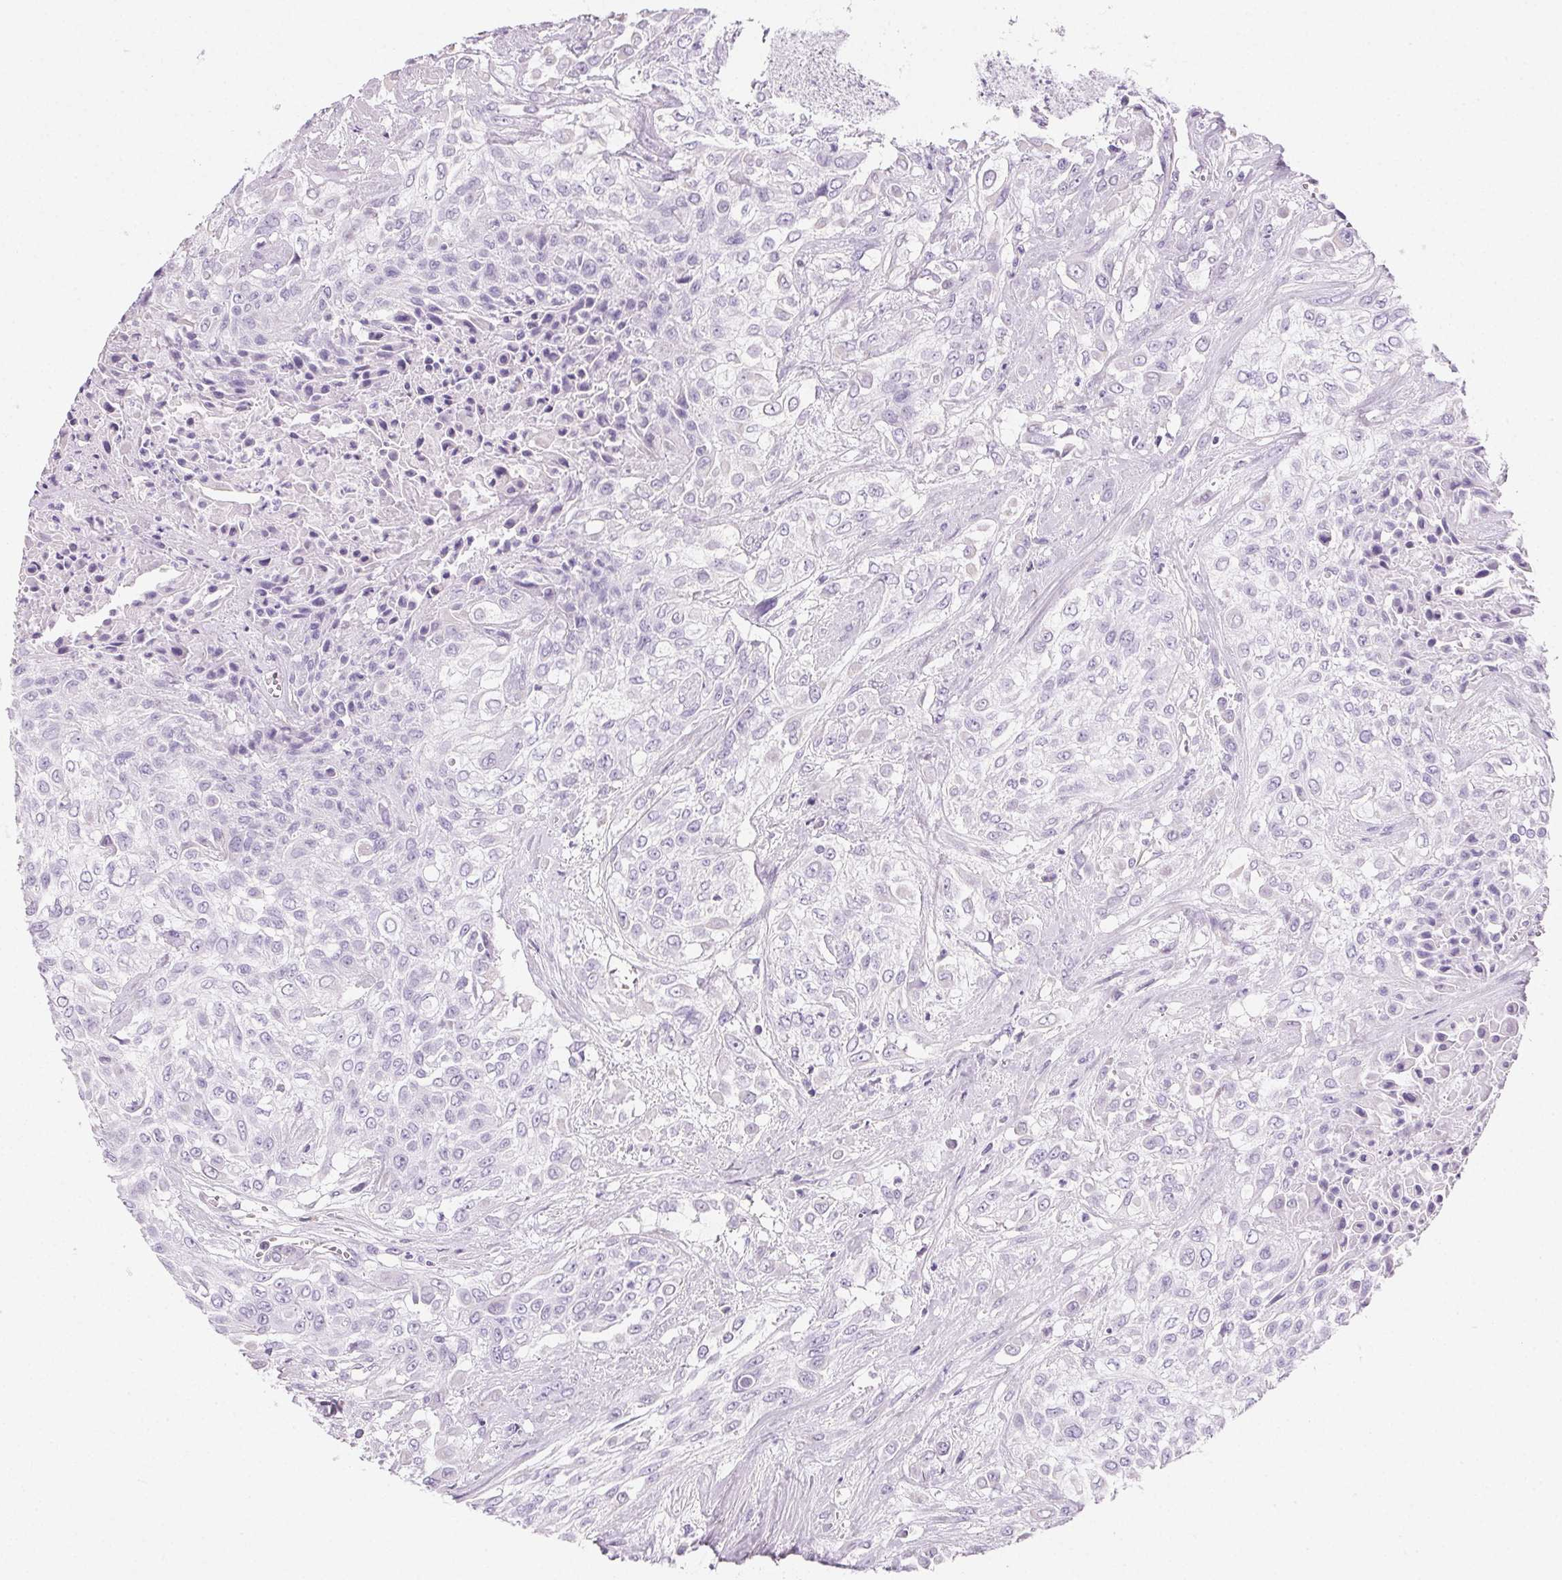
{"staining": {"intensity": "negative", "quantity": "none", "location": "none"}, "tissue": "urothelial cancer", "cell_type": "Tumor cells", "image_type": "cancer", "snomed": [{"axis": "morphology", "description": "Urothelial carcinoma, High grade"}, {"axis": "topography", "description": "Urinary bladder"}], "caption": "Immunohistochemistry of urothelial cancer shows no expression in tumor cells.", "gene": "PRSS3", "patient": {"sex": "male", "age": 57}}